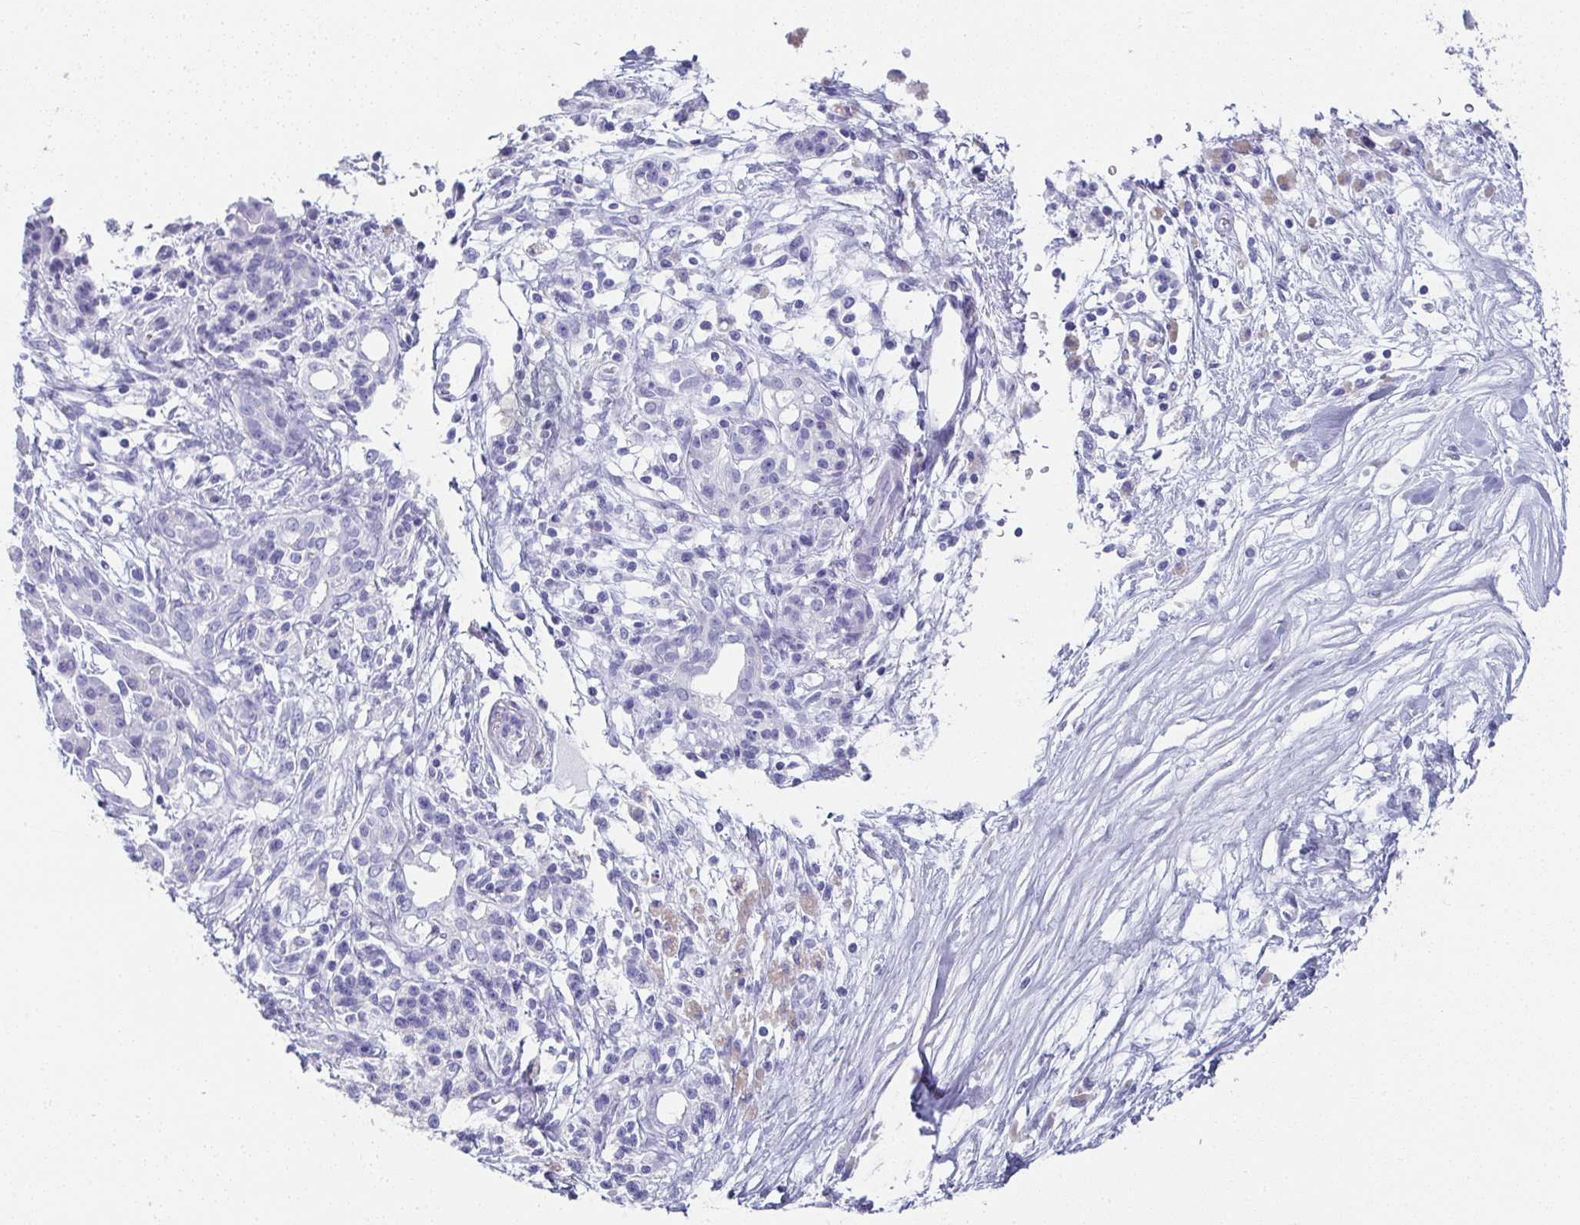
{"staining": {"intensity": "negative", "quantity": "none", "location": "none"}, "tissue": "pancreatic cancer", "cell_type": "Tumor cells", "image_type": "cancer", "snomed": [{"axis": "morphology", "description": "Adenocarcinoma, NOS"}, {"axis": "topography", "description": "Pancreas"}], "caption": "DAB (3,3'-diaminobenzidine) immunohistochemical staining of human pancreatic cancer reveals no significant expression in tumor cells.", "gene": "SYCP1", "patient": {"sex": "female", "age": 77}}